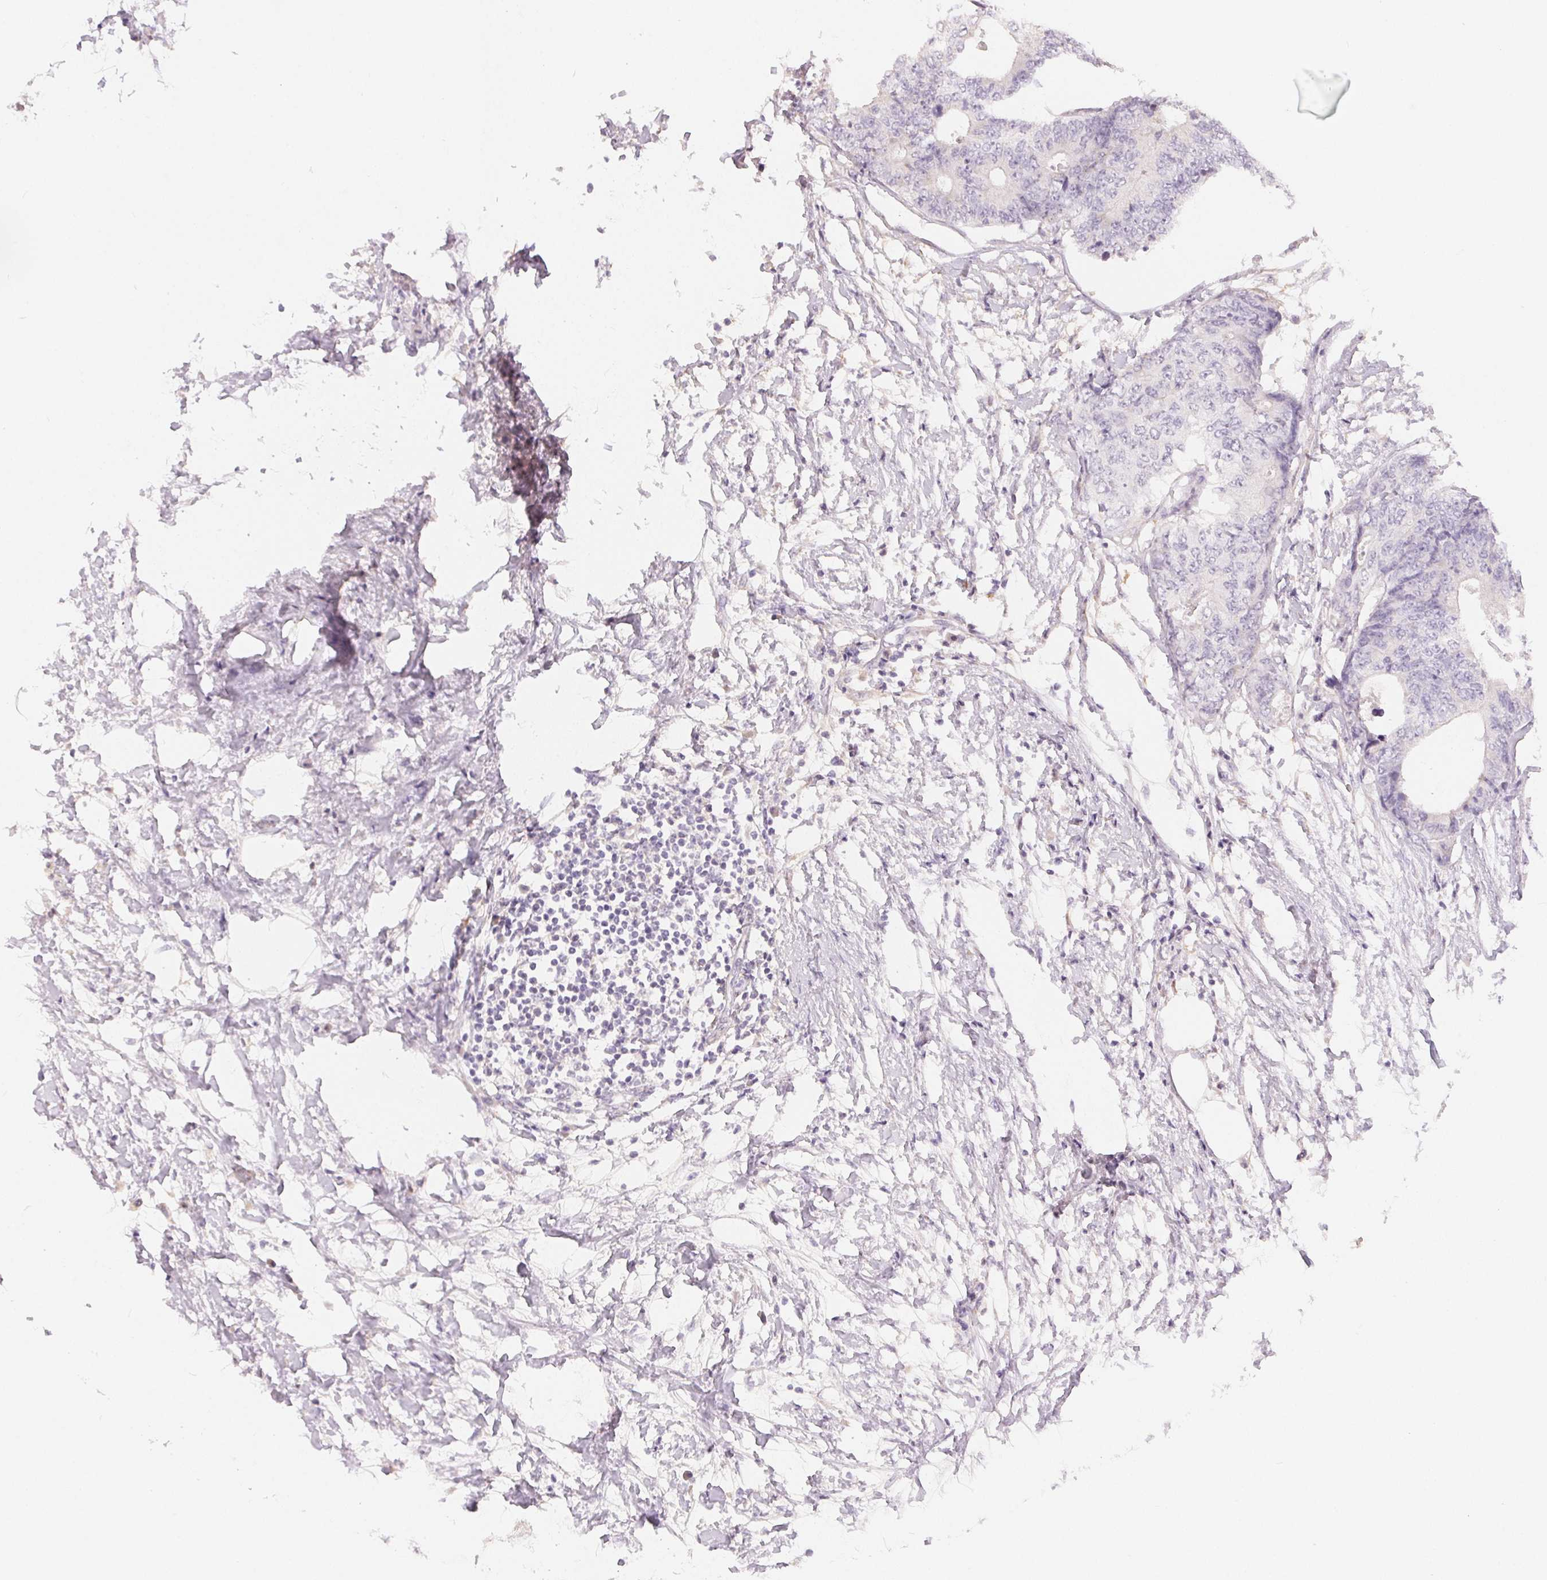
{"staining": {"intensity": "negative", "quantity": "none", "location": "none"}, "tissue": "colorectal cancer", "cell_type": "Tumor cells", "image_type": "cancer", "snomed": [{"axis": "morphology", "description": "Adenocarcinoma, NOS"}, {"axis": "topography", "description": "Colon"}], "caption": "There is no significant staining in tumor cells of colorectal cancer.", "gene": "MIOX", "patient": {"sex": "female", "age": 48}}